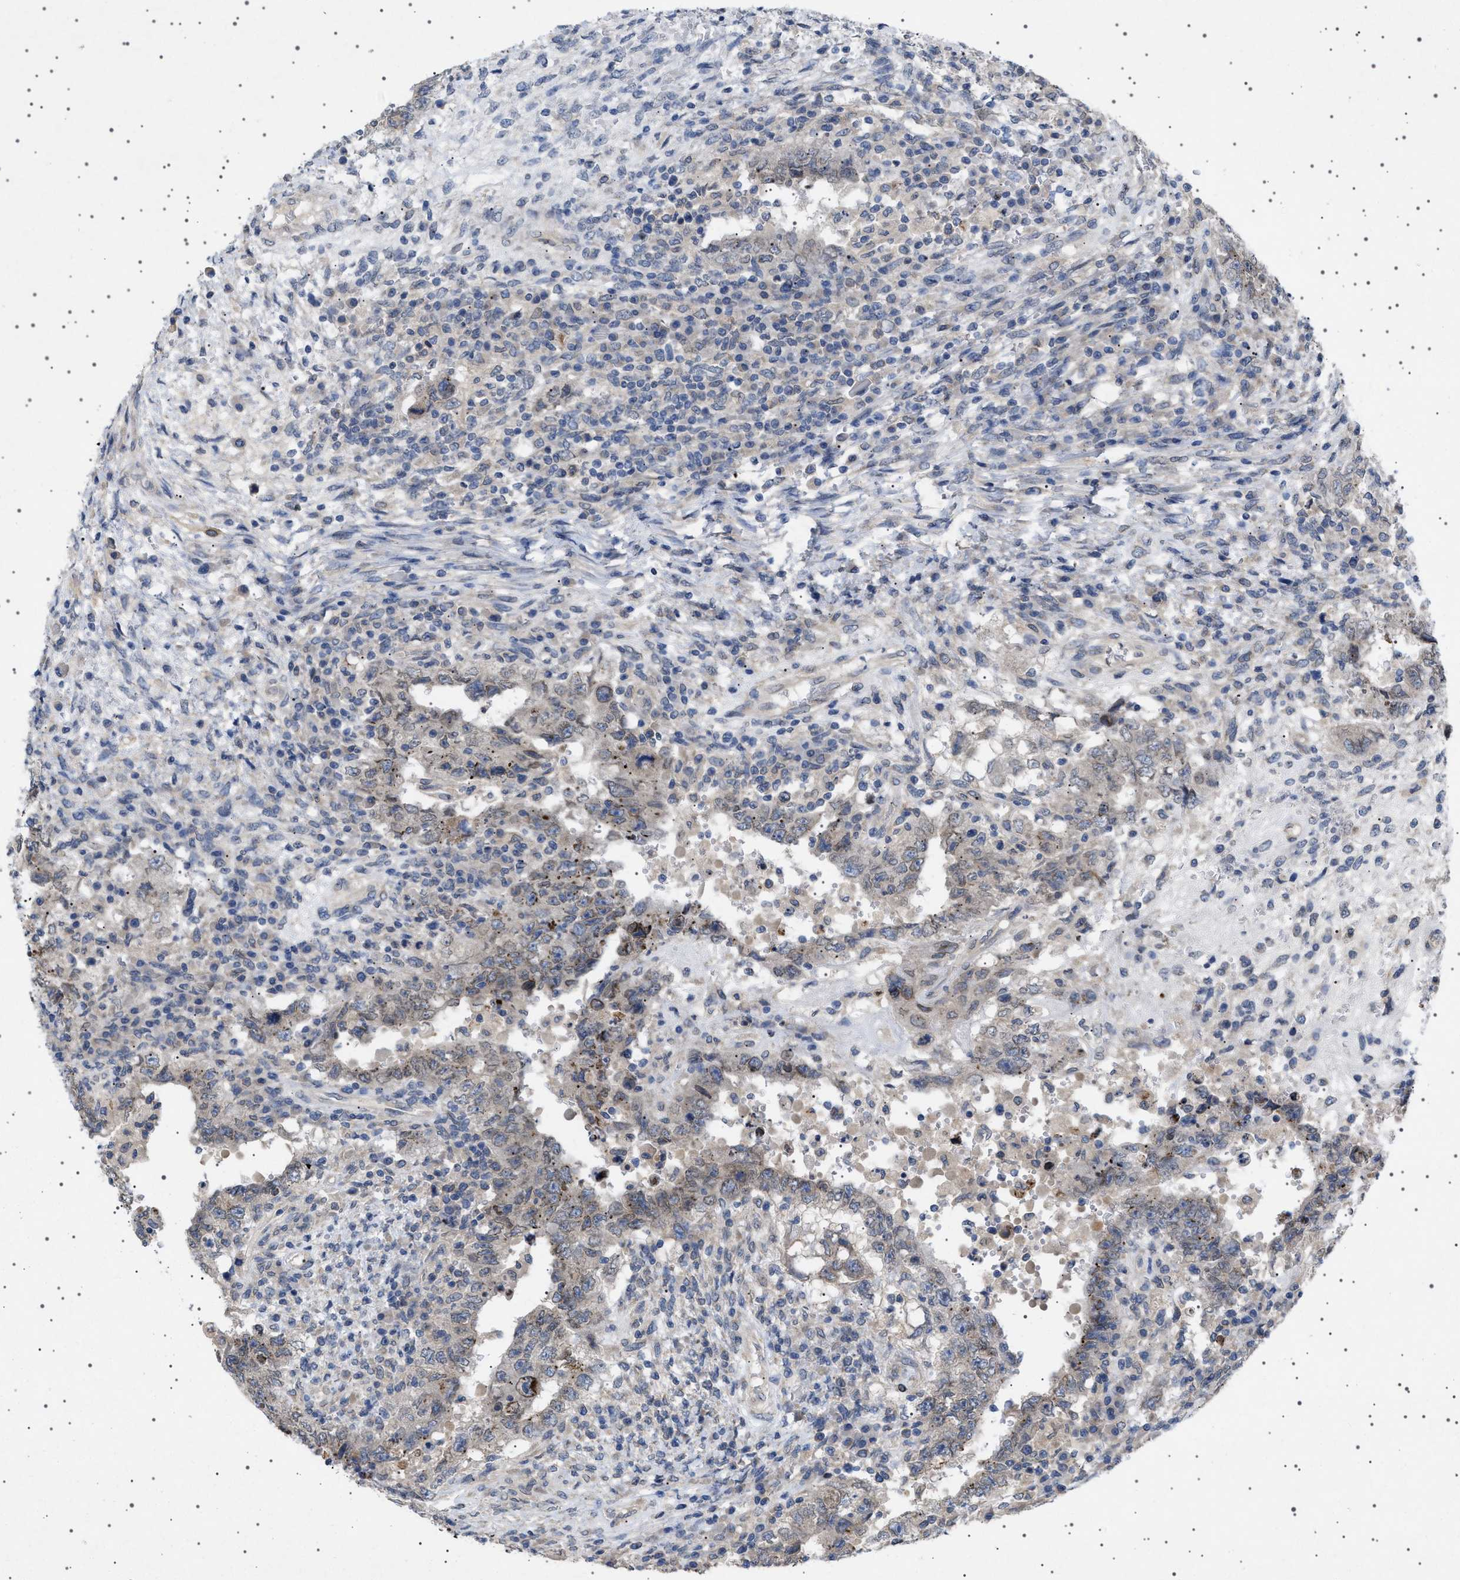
{"staining": {"intensity": "weak", "quantity": "<25%", "location": "cytoplasmic/membranous,nuclear"}, "tissue": "testis cancer", "cell_type": "Tumor cells", "image_type": "cancer", "snomed": [{"axis": "morphology", "description": "Carcinoma, Embryonal, NOS"}, {"axis": "topography", "description": "Testis"}], "caption": "Tumor cells show no significant expression in testis embryonal carcinoma.", "gene": "NUP93", "patient": {"sex": "male", "age": 26}}